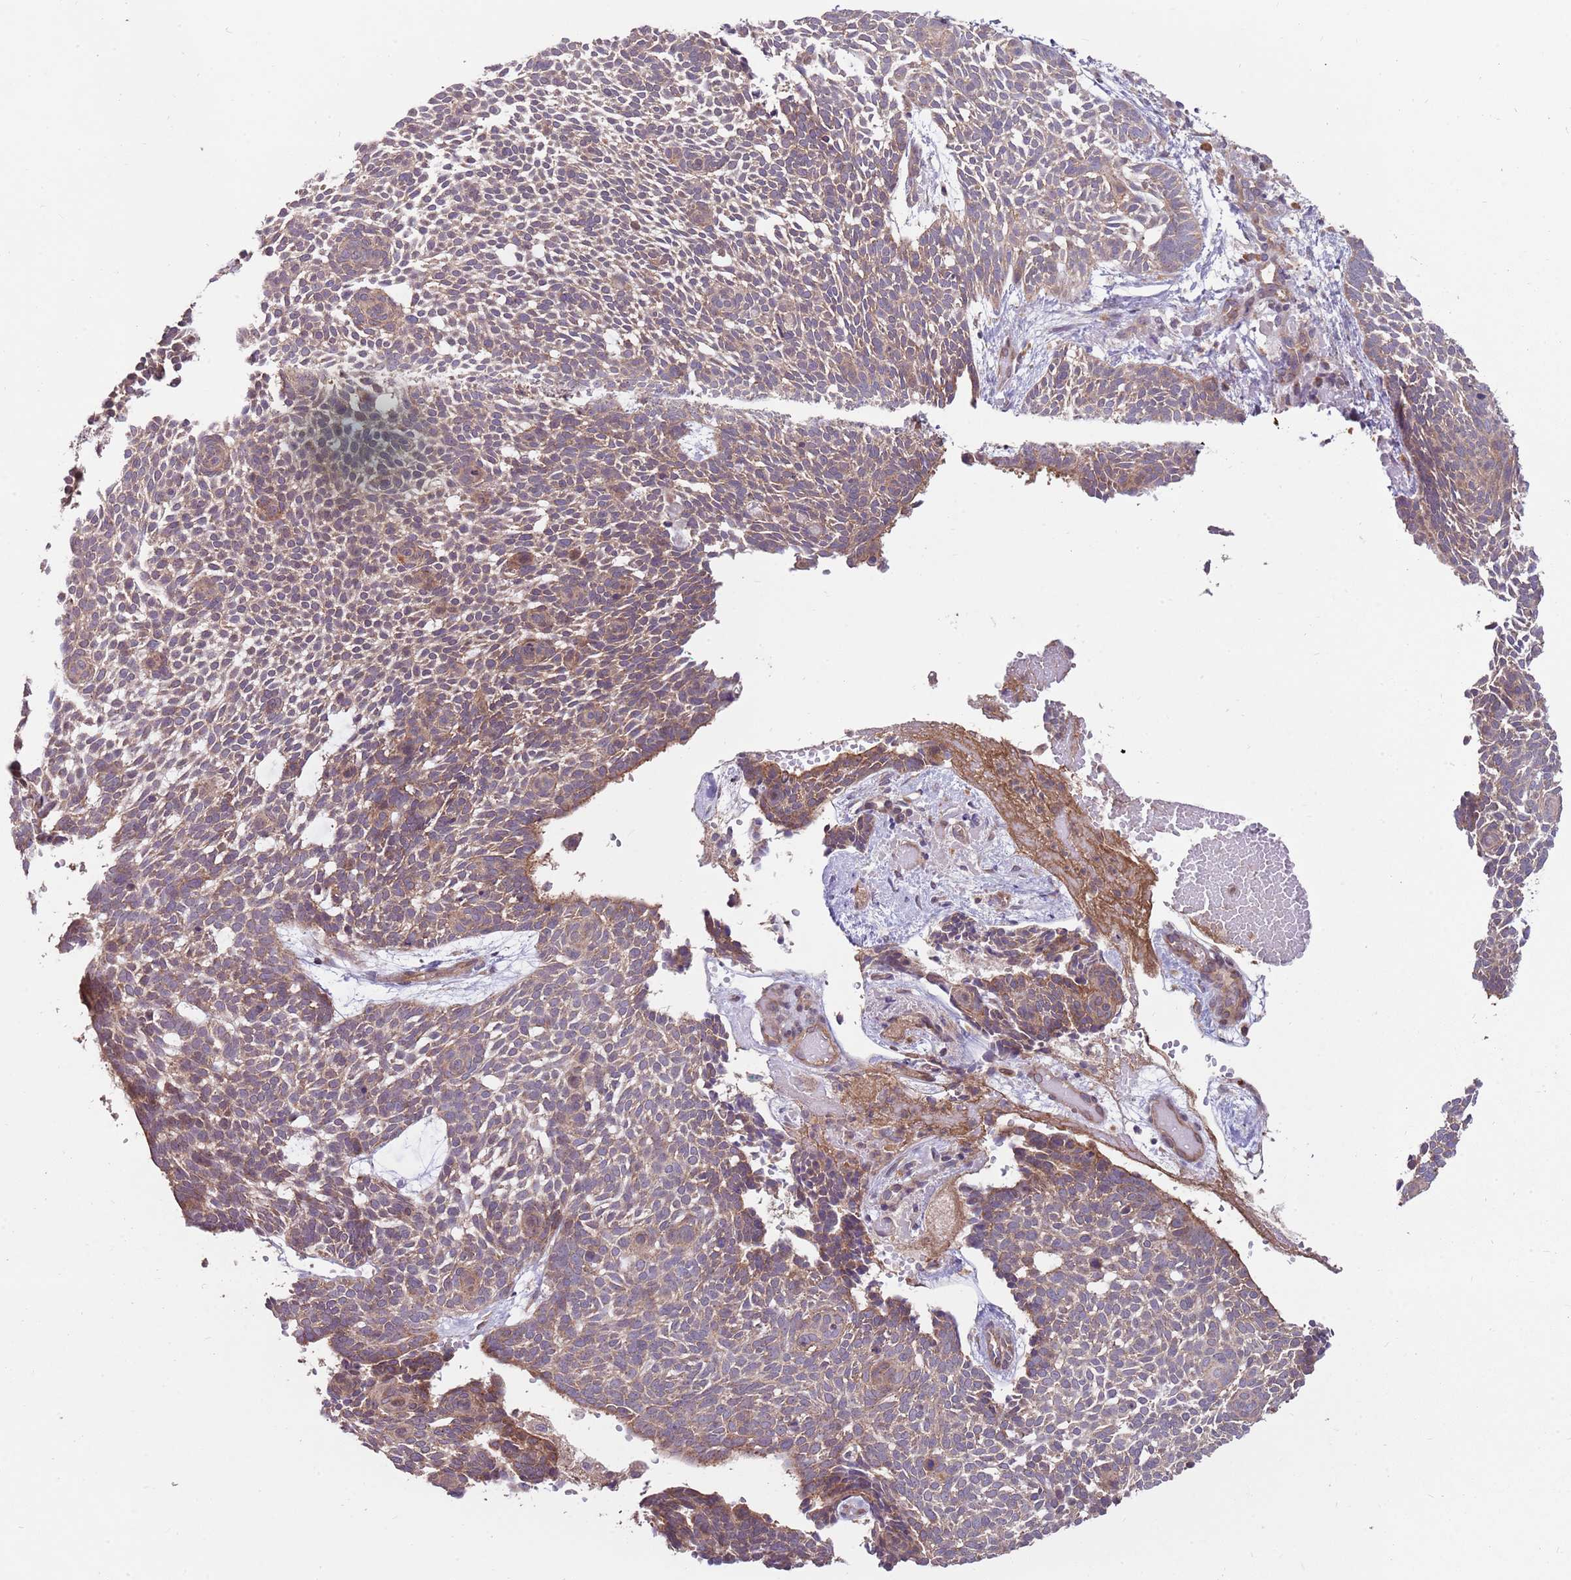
{"staining": {"intensity": "moderate", "quantity": "25%-75%", "location": "cytoplasmic/membranous"}, "tissue": "skin cancer", "cell_type": "Tumor cells", "image_type": "cancer", "snomed": [{"axis": "morphology", "description": "Basal cell carcinoma"}, {"axis": "topography", "description": "Skin"}], "caption": "Moderate cytoplasmic/membranous expression for a protein is present in approximately 25%-75% of tumor cells of basal cell carcinoma (skin) using IHC.", "gene": "SPATA31D1", "patient": {"sex": "male", "age": 61}}